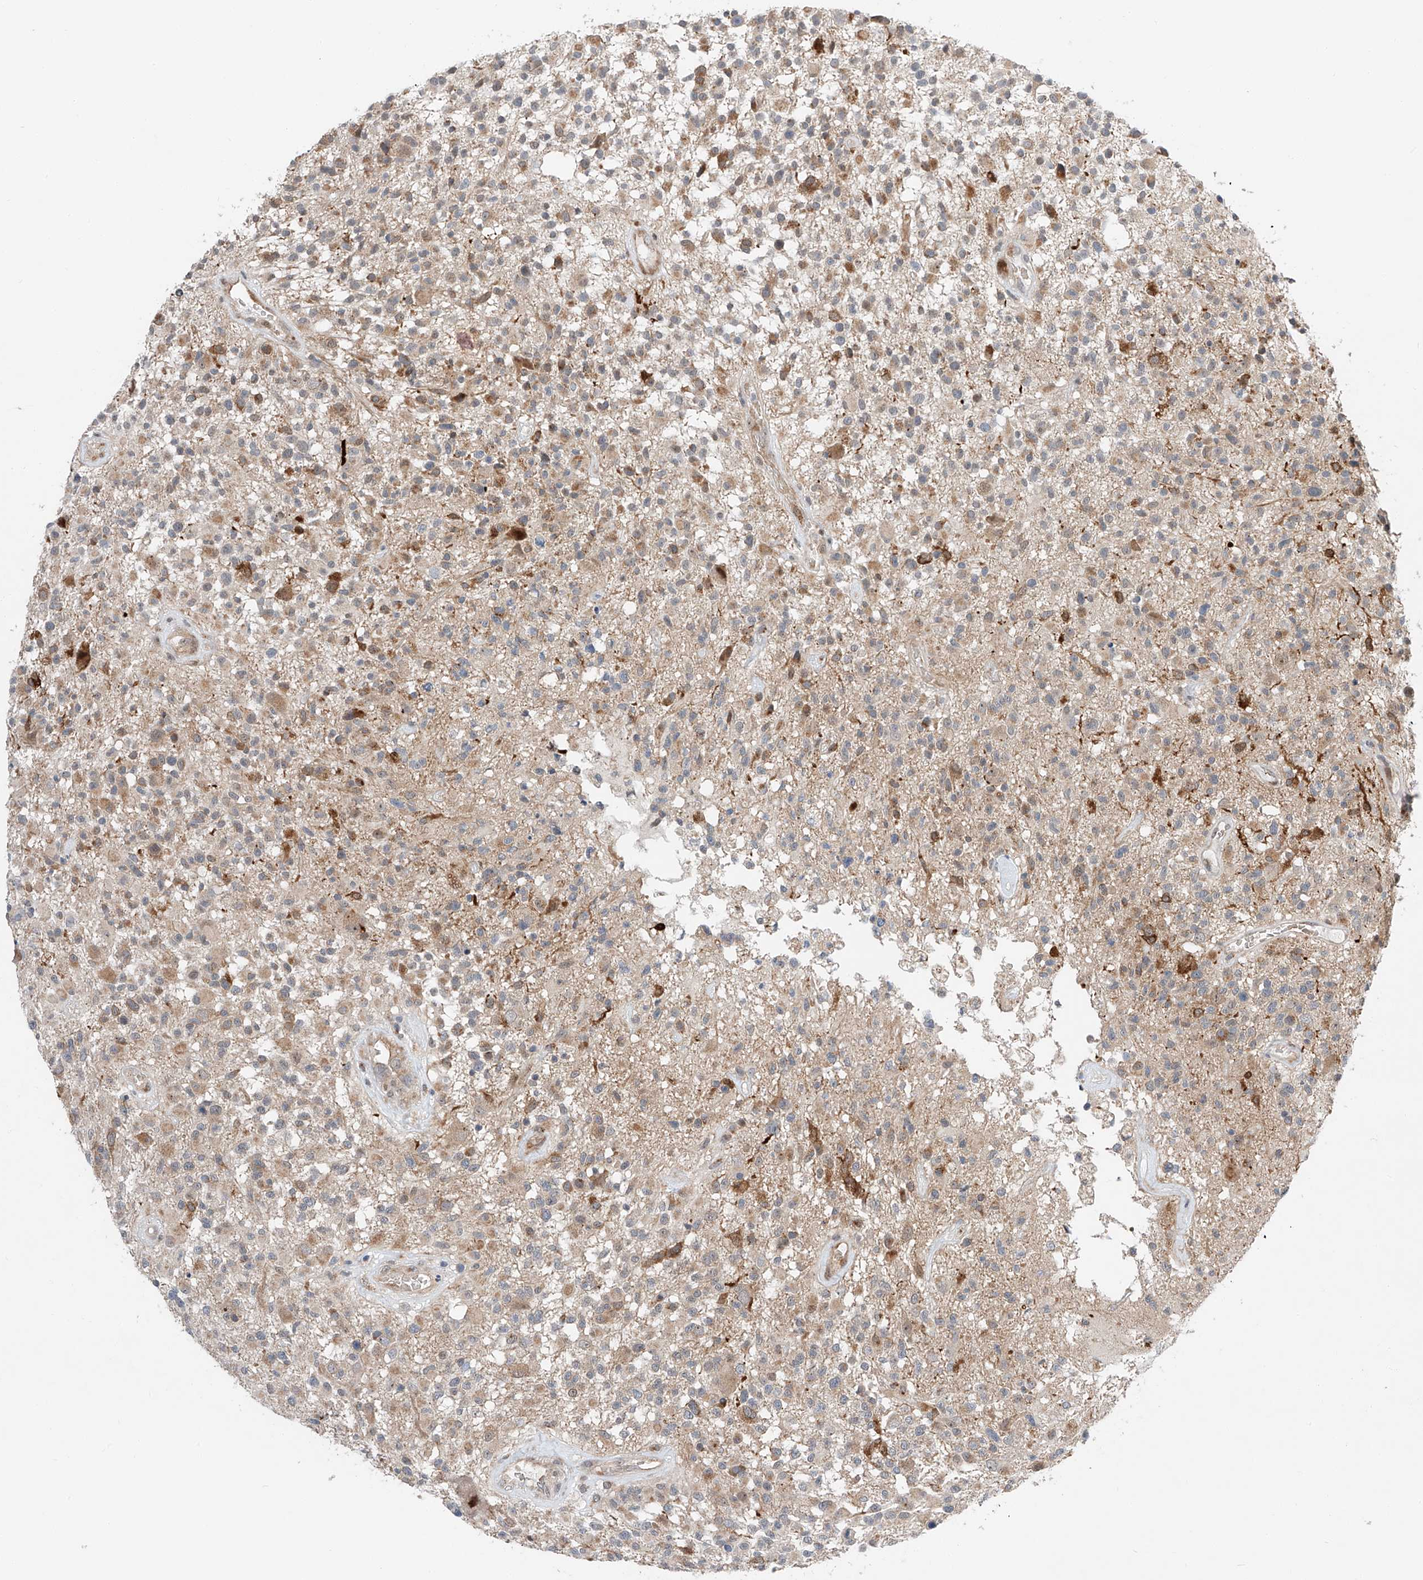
{"staining": {"intensity": "moderate", "quantity": "<25%", "location": "cytoplasmic/membranous"}, "tissue": "glioma", "cell_type": "Tumor cells", "image_type": "cancer", "snomed": [{"axis": "morphology", "description": "Glioma, malignant, High grade"}, {"axis": "morphology", "description": "Glioblastoma, NOS"}, {"axis": "topography", "description": "Brain"}], "caption": "This is a histology image of IHC staining of malignant high-grade glioma, which shows moderate expression in the cytoplasmic/membranous of tumor cells.", "gene": "CLDND1", "patient": {"sex": "male", "age": 60}}